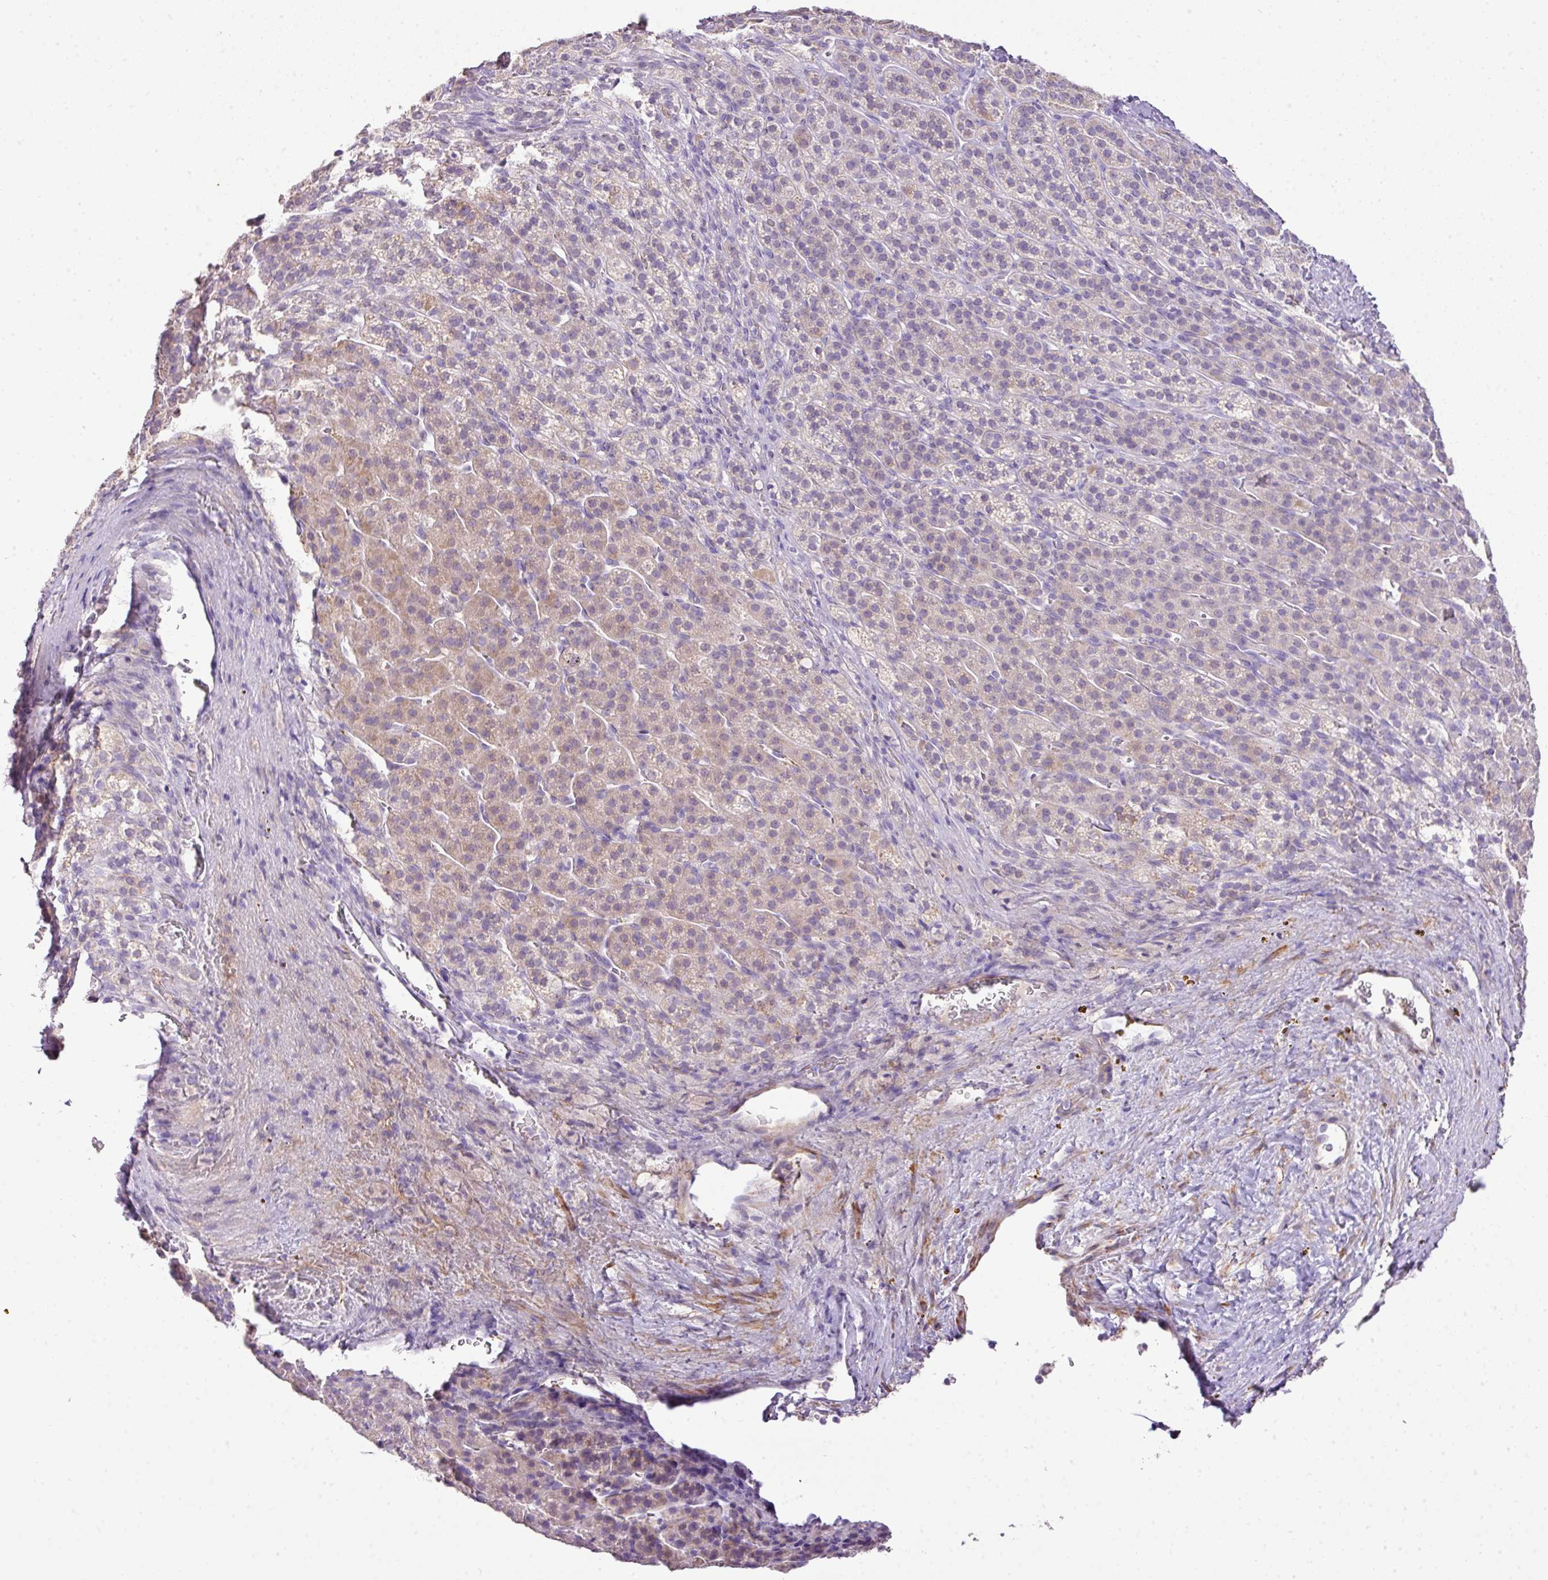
{"staining": {"intensity": "weak", "quantity": "25%-75%", "location": "cytoplasmic/membranous"}, "tissue": "adrenal gland", "cell_type": "Glandular cells", "image_type": "normal", "snomed": [{"axis": "morphology", "description": "Normal tissue, NOS"}, {"axis": "topography", "description": "Adrenal gland"}], "caption": "Unremarkable adrenal gland demonstrates weak cytoplasmic/membranous positivity in about 25%-75% of glandular cells, visualized by immunohistochemistry. (brown staining indicates protein expression, while blue staining denotes nuclei).", "gene": "DIP2A", "patient": {"sex": "female", "age": 41}}